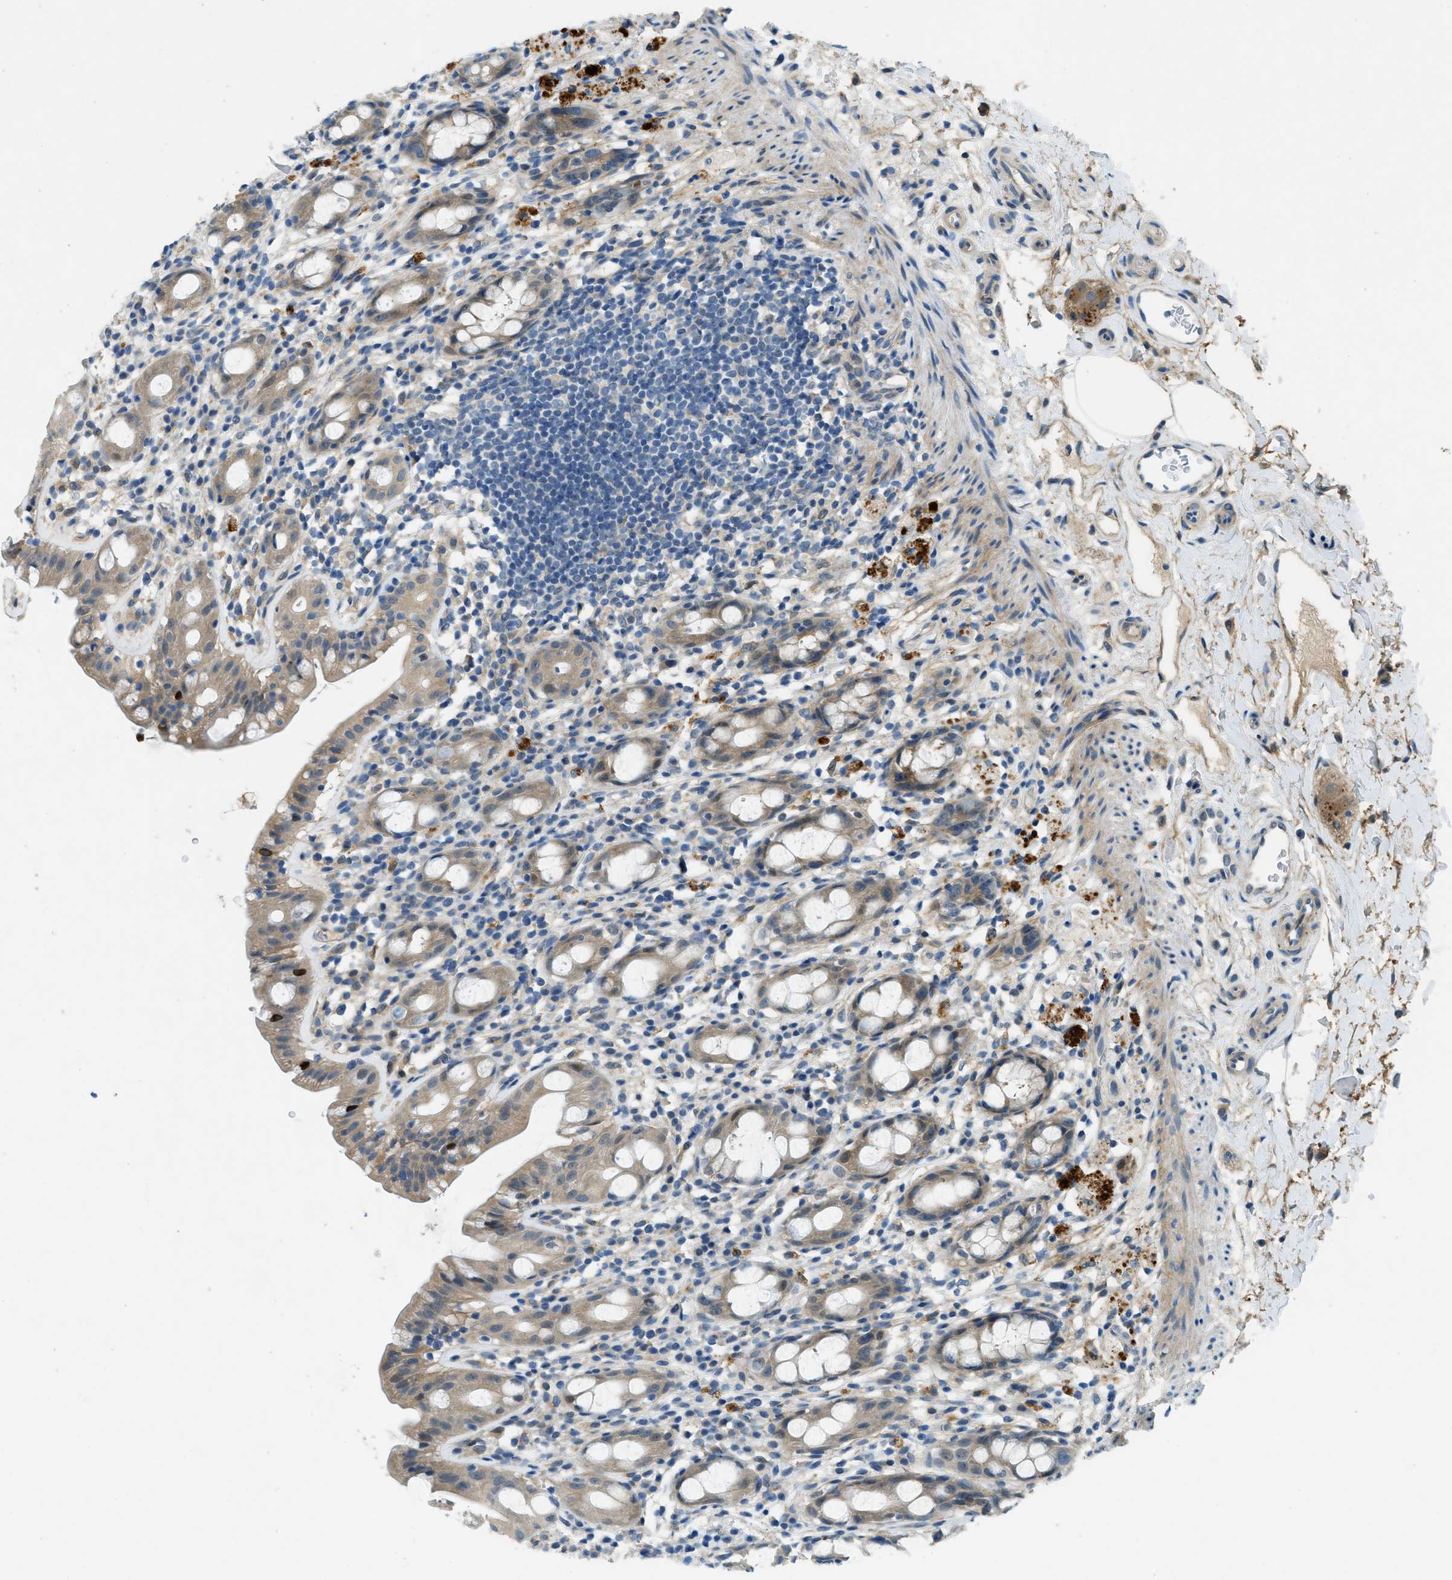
{"staining": {"intensity": "weak", "quantity": ">75%", "location": "cytoplasmic/membranous"}, "tissue": "rectum", "cell_type": "Glandular cells", "image_type": "normal", "snomed": [{"axis": "morphology", "description": "Normal tissue, NOS"}, {"axis": "topography", "description": "Rectum"}], "caption": "There is low levels of weak cytoplasmic/membranous expression in glandular cells of benign rectum, as demonstrated by immunohistochemical staining (brown color).", "gene": "SNX14", "patient": {"sex": "male", "age": 44}}